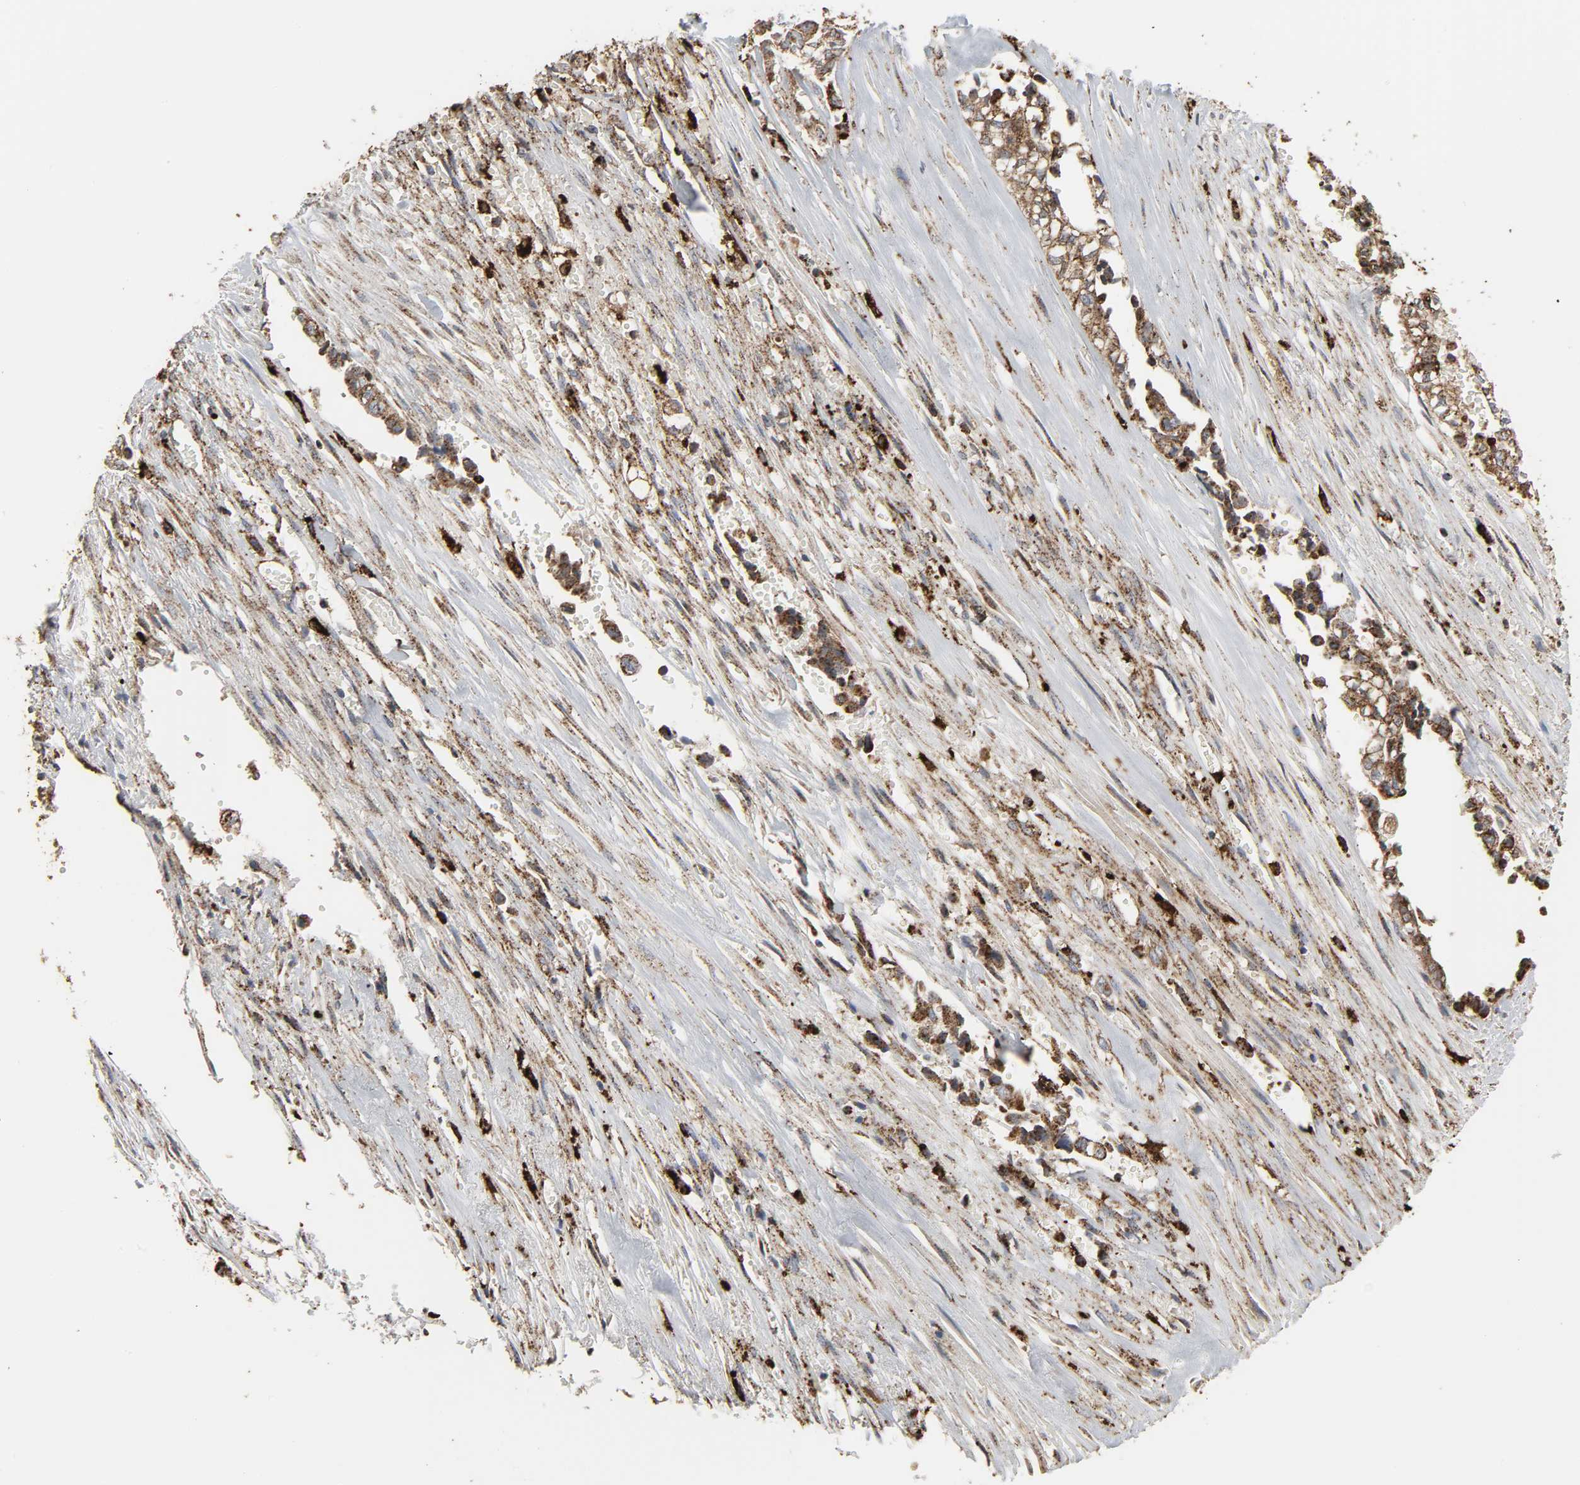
{"staining": {"intensity": "strong", "quantity": ">75%", "location": "cytoplasmic/membranous"}, "tissue": "liver cancer", "cell_type": "Tumor cells", "image_type": "cancer", "snomed": [{"axis": "morphology", "description": "Cholangiocarcinoma"}, {"axis": "topography", "description": "Liver"}], "caption": "This micrograph demonstrates liver cholangiocarcinoma stained with immunohistochemistry to label a protein in brown. The cytoplasmic/membranous of tumor cells show strong positivity for the protein. Nuclei are counter-stained blue.", "gene": "PSAP", "patient": {"sex": "female", "age": 70}}